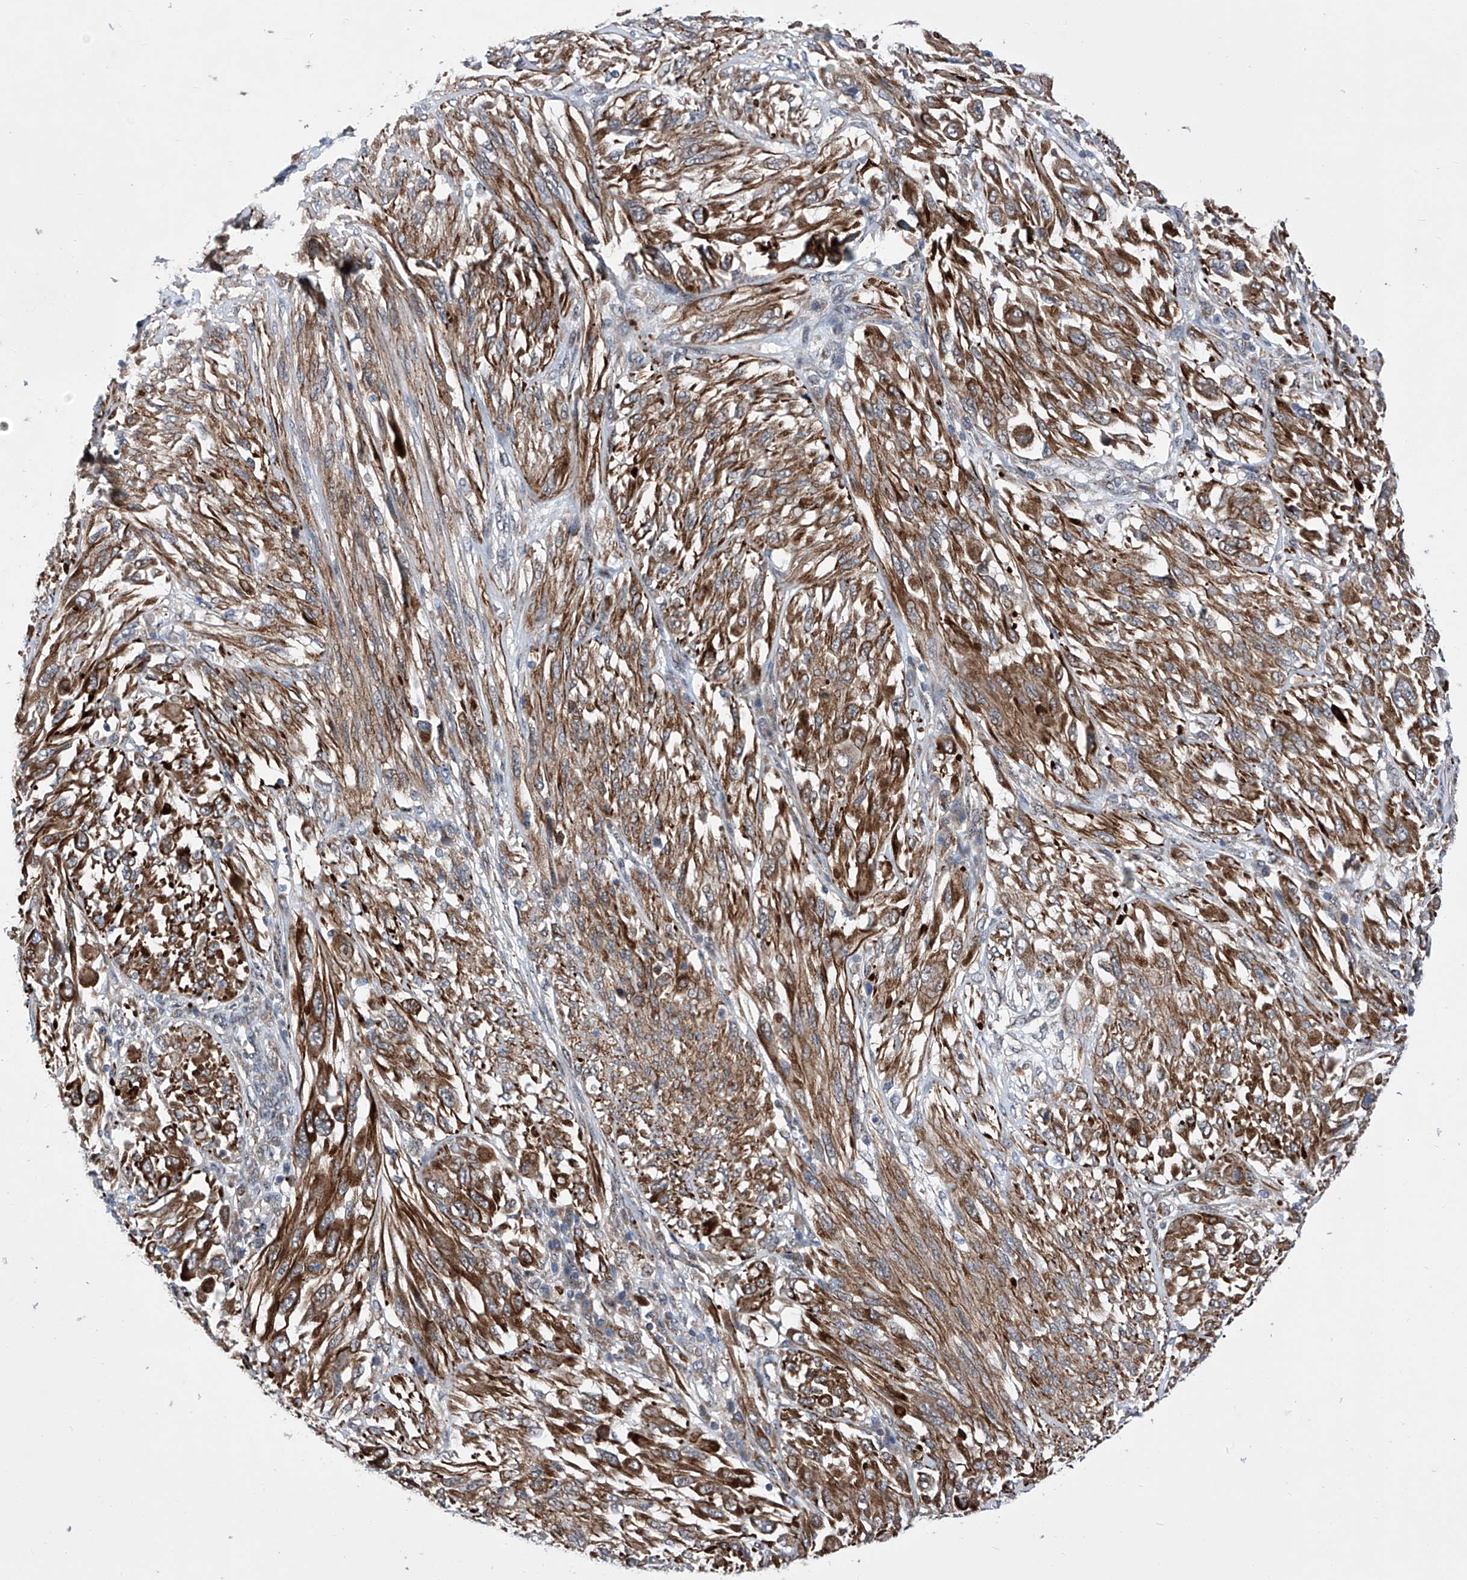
{"staining": {"intensity": "strong", "quantity": ">75%", "location": "cytoplasmic/membranous"}, "tissue": "melanoma", "cell_type": "Tumor cells", "image_type": "cancer", "snomed": [{"axis": "morphology", "description": "Malignant melanoma, NOS"}, {"axis": "topography", "description": "Skin"}], "caption": "A brown stain highlights strong cytoplasmic/membranous positivity of a protein in human melanoma tumor cells.", "gene": "KTI12", "patient": {"sex": "female", "age": 91}}